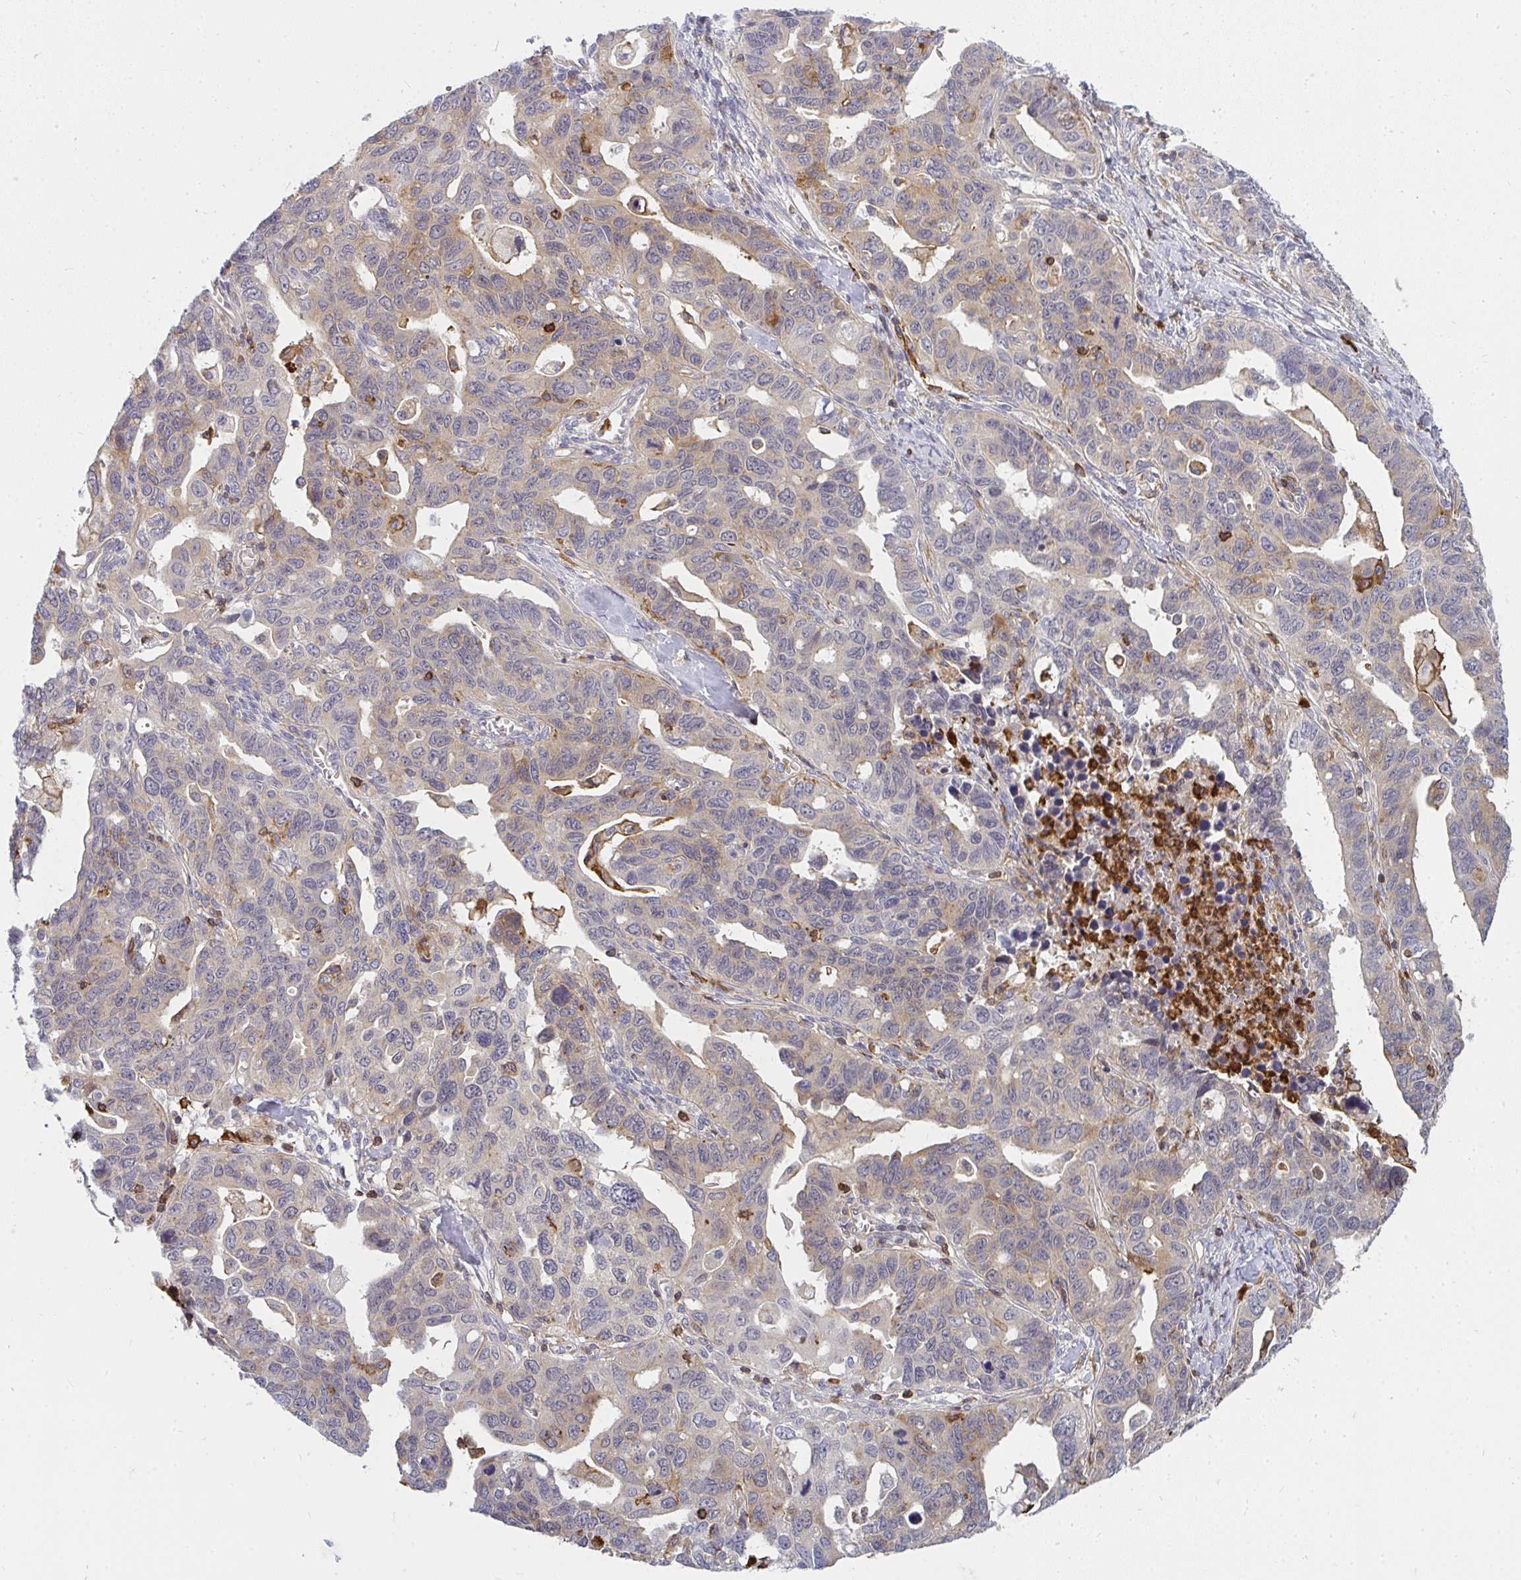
{"staining": {"intensity": "weak", "quantity": "25%-75%", "location": "cytoplasmic/membranous"}, "tissue": "ovarian cancer", "cell_type": "Tumor cells", "image_type": "cancer", "snomed": [{"axis": "morphology", "description": "Cystadenocarcinoma, serous, NOS"}, {"axis": "topography", "description": "Ovary"}], "caption": "Weak cytoplasmic/membranous expression for a protein is identified in approximately 25%-75% of tumor cells of ovarian serous cystadenocarcinoma using immunohistochemistry (IHC).", "gene": "CSF3R", "patient": {"sex": "female", "age": 69}}